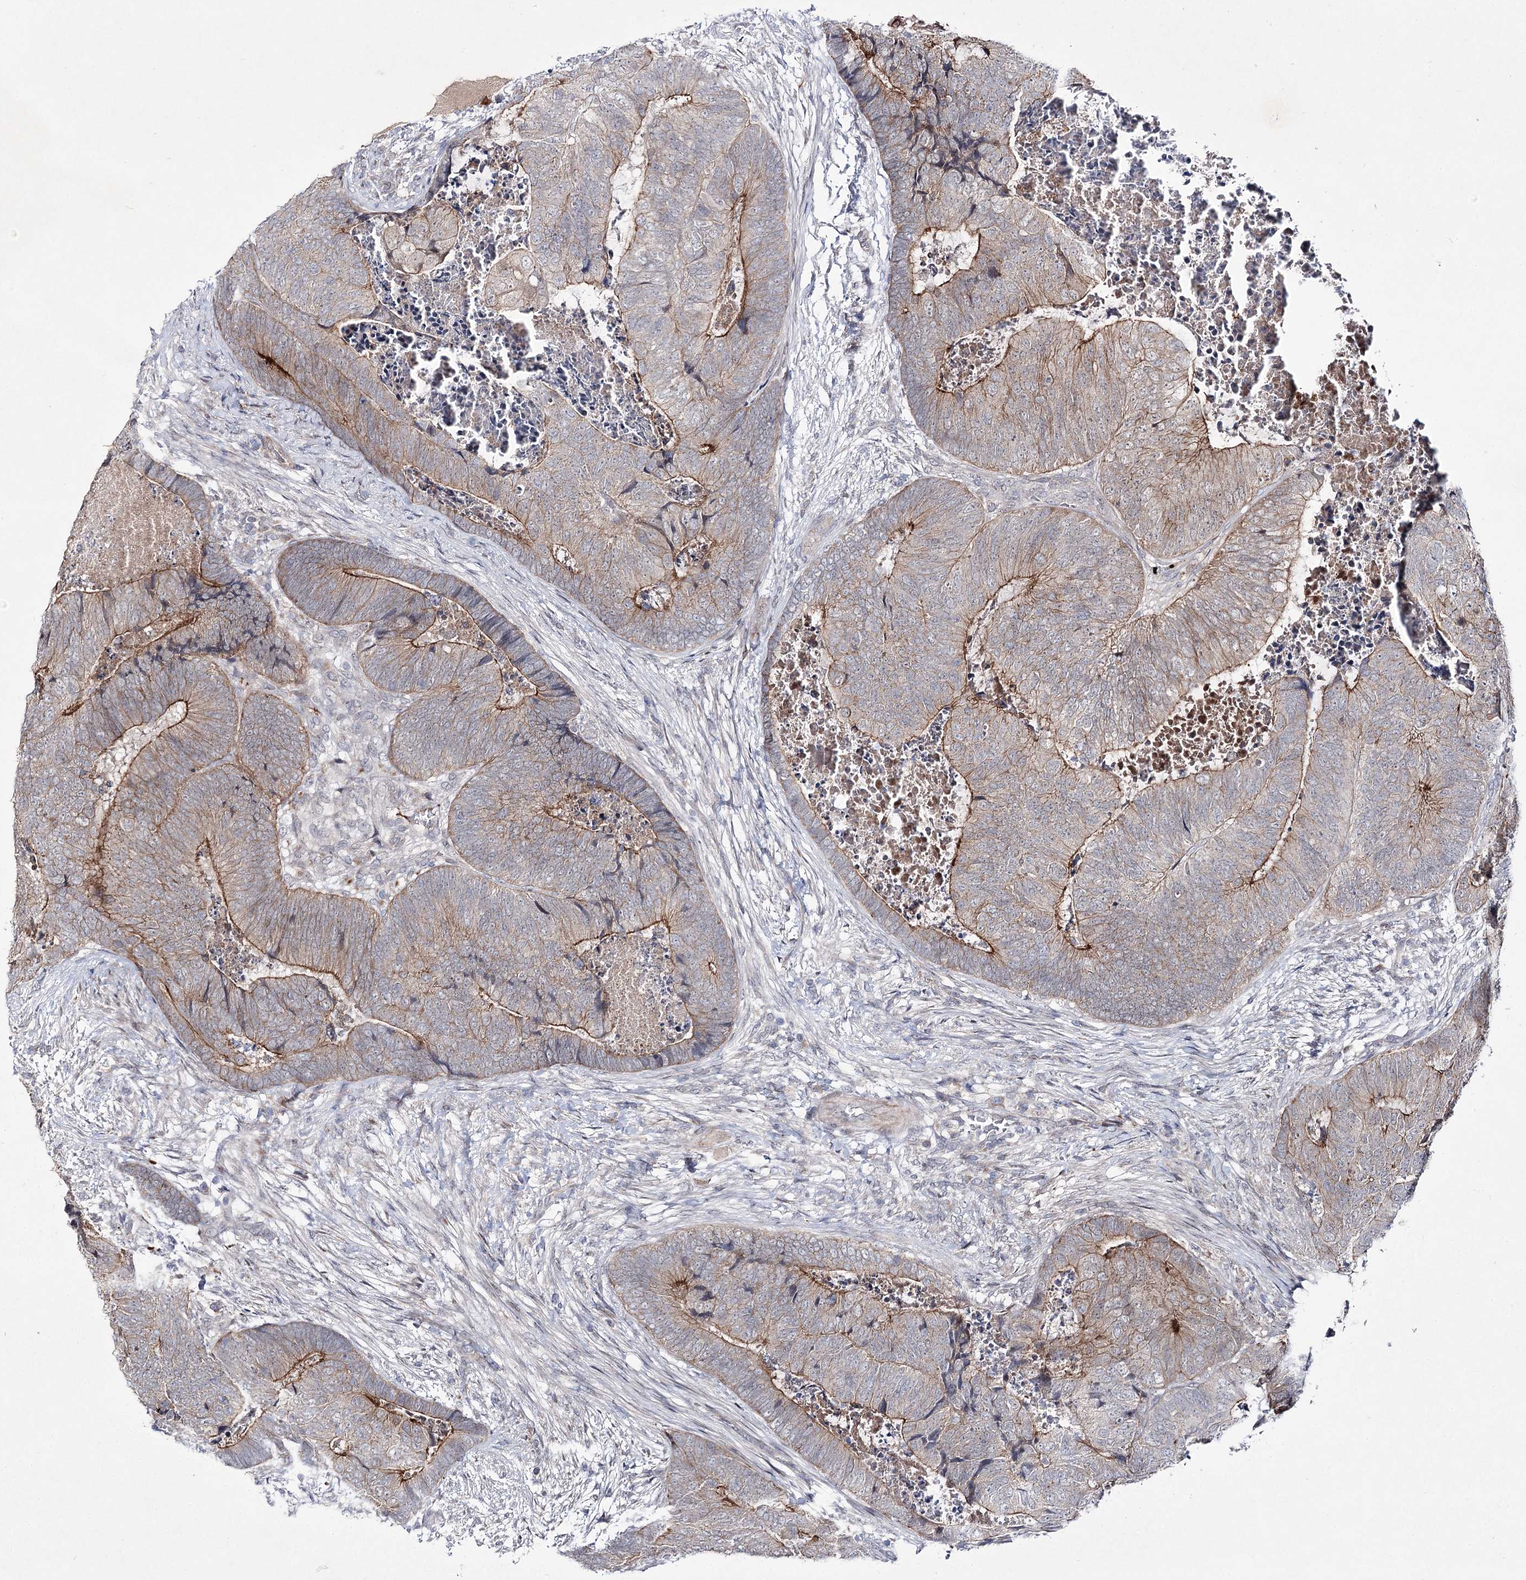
{"staining": {"intensity": "moderate", "quantity": ">75%", "location": "cytoplasmic/membranous"}, "tissue": "colorectal cancer", "cell_type": "Tumor cells", "image_type": "cancer", "snomed": [{"axis": "morphology", "description": "Adenocarcinoma, NOS"}, {"axis": "topography", "description": "Colon"}], "caption": "A brown stain highlights moderate cytoplasmic/membranous positivity of a protein in adenocarcinoma (colorectal) tumor cells. (IHC, brightfield microscopy, high magnification).", "gene": "ARHGAP32", "patient": {"sex": "female", "age": 67}}